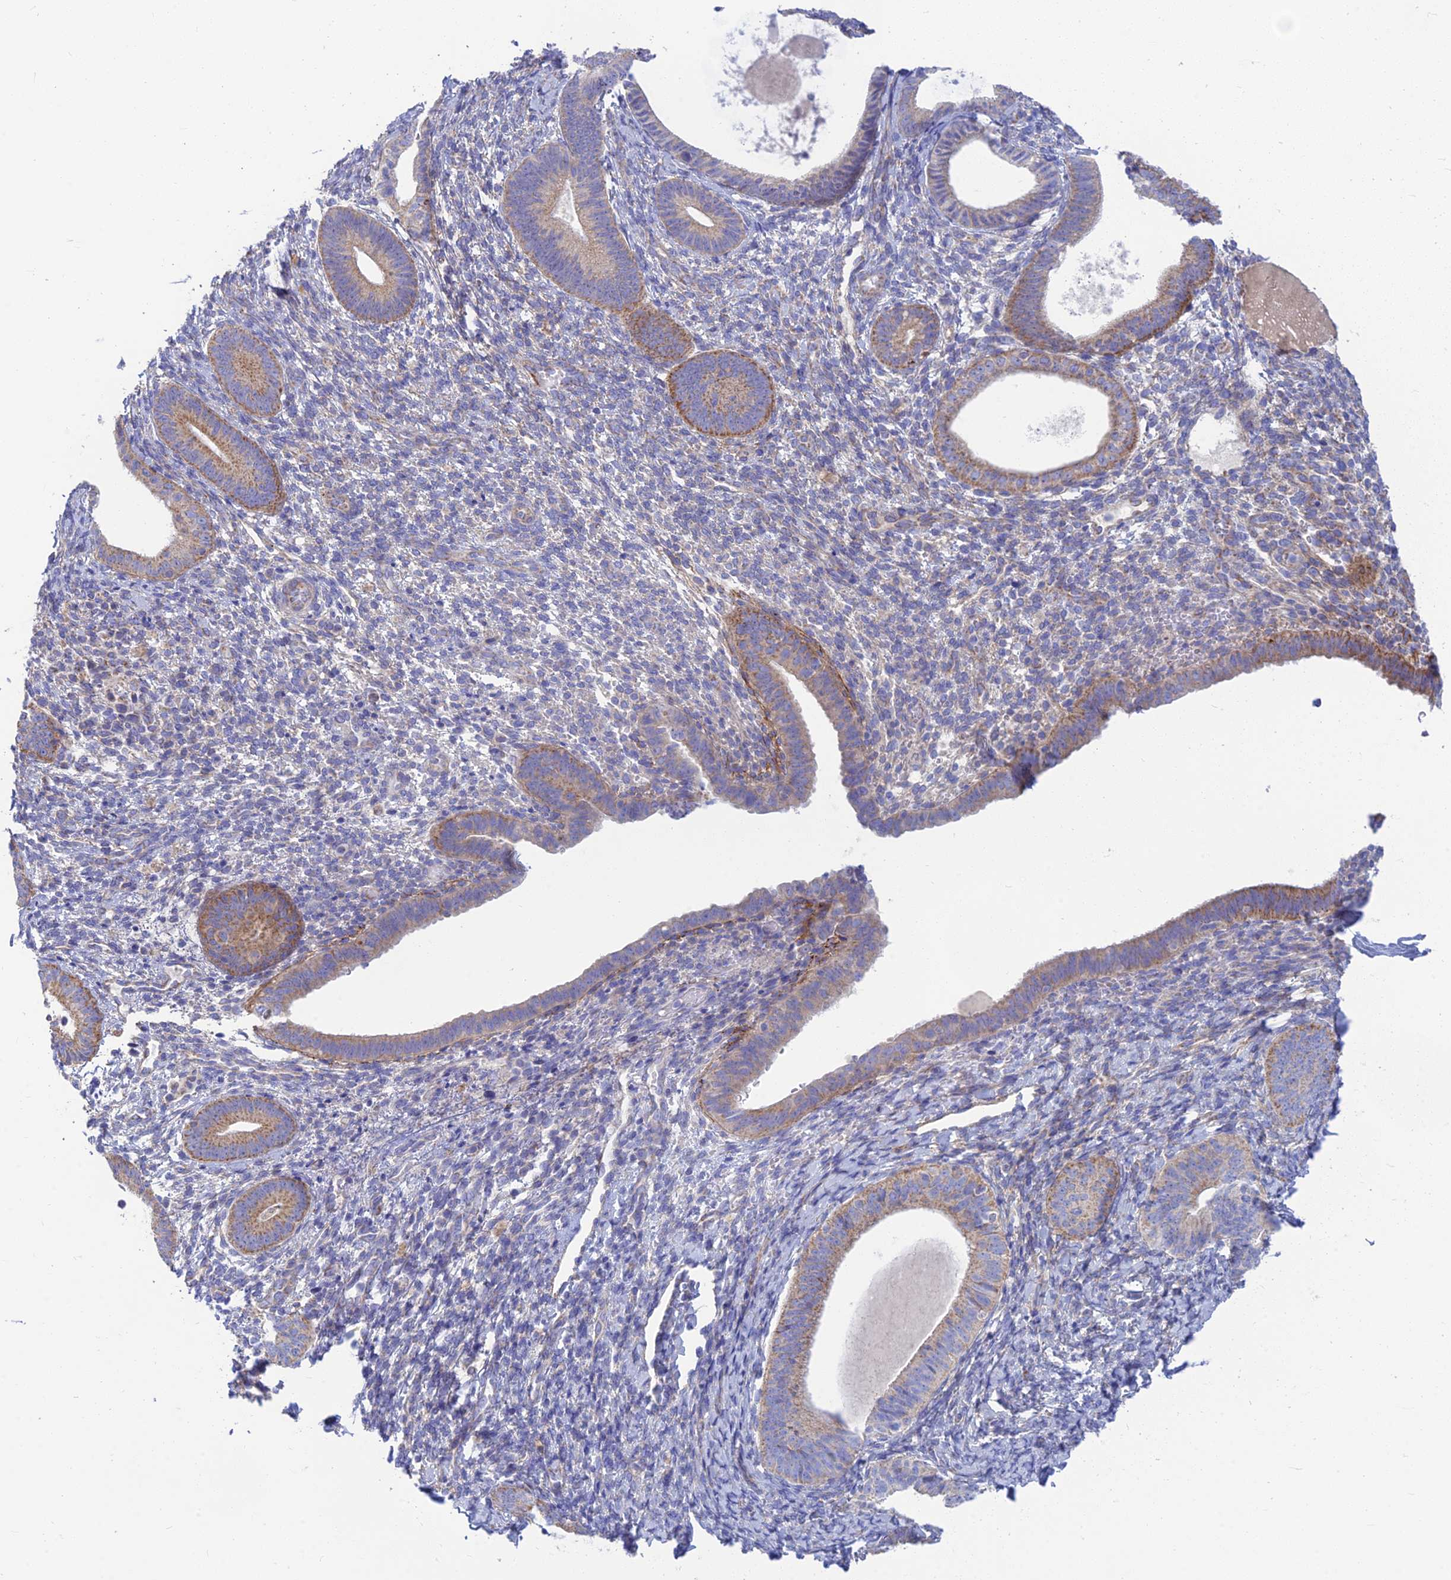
{"staining": {"intensity": "negative", "quantity": "none", "location": "none"}, "tissue": "endometrium", "cell_type": "Cells in endometrial stroma", "image_type": "normal", "snomed": [{"axis": "morphology", "description": "Normal tissue, NOS"}, {"axis": "topography", "description": "Endometrium"}], "caption": "This is an immunohistochemistry (IHC) photomicrograph of unremarkable human endometrium. There is no expression in cells in endometrial stroma.", "gene": "TMEM30B", "patient": {"sex": "female", "age": 65}}